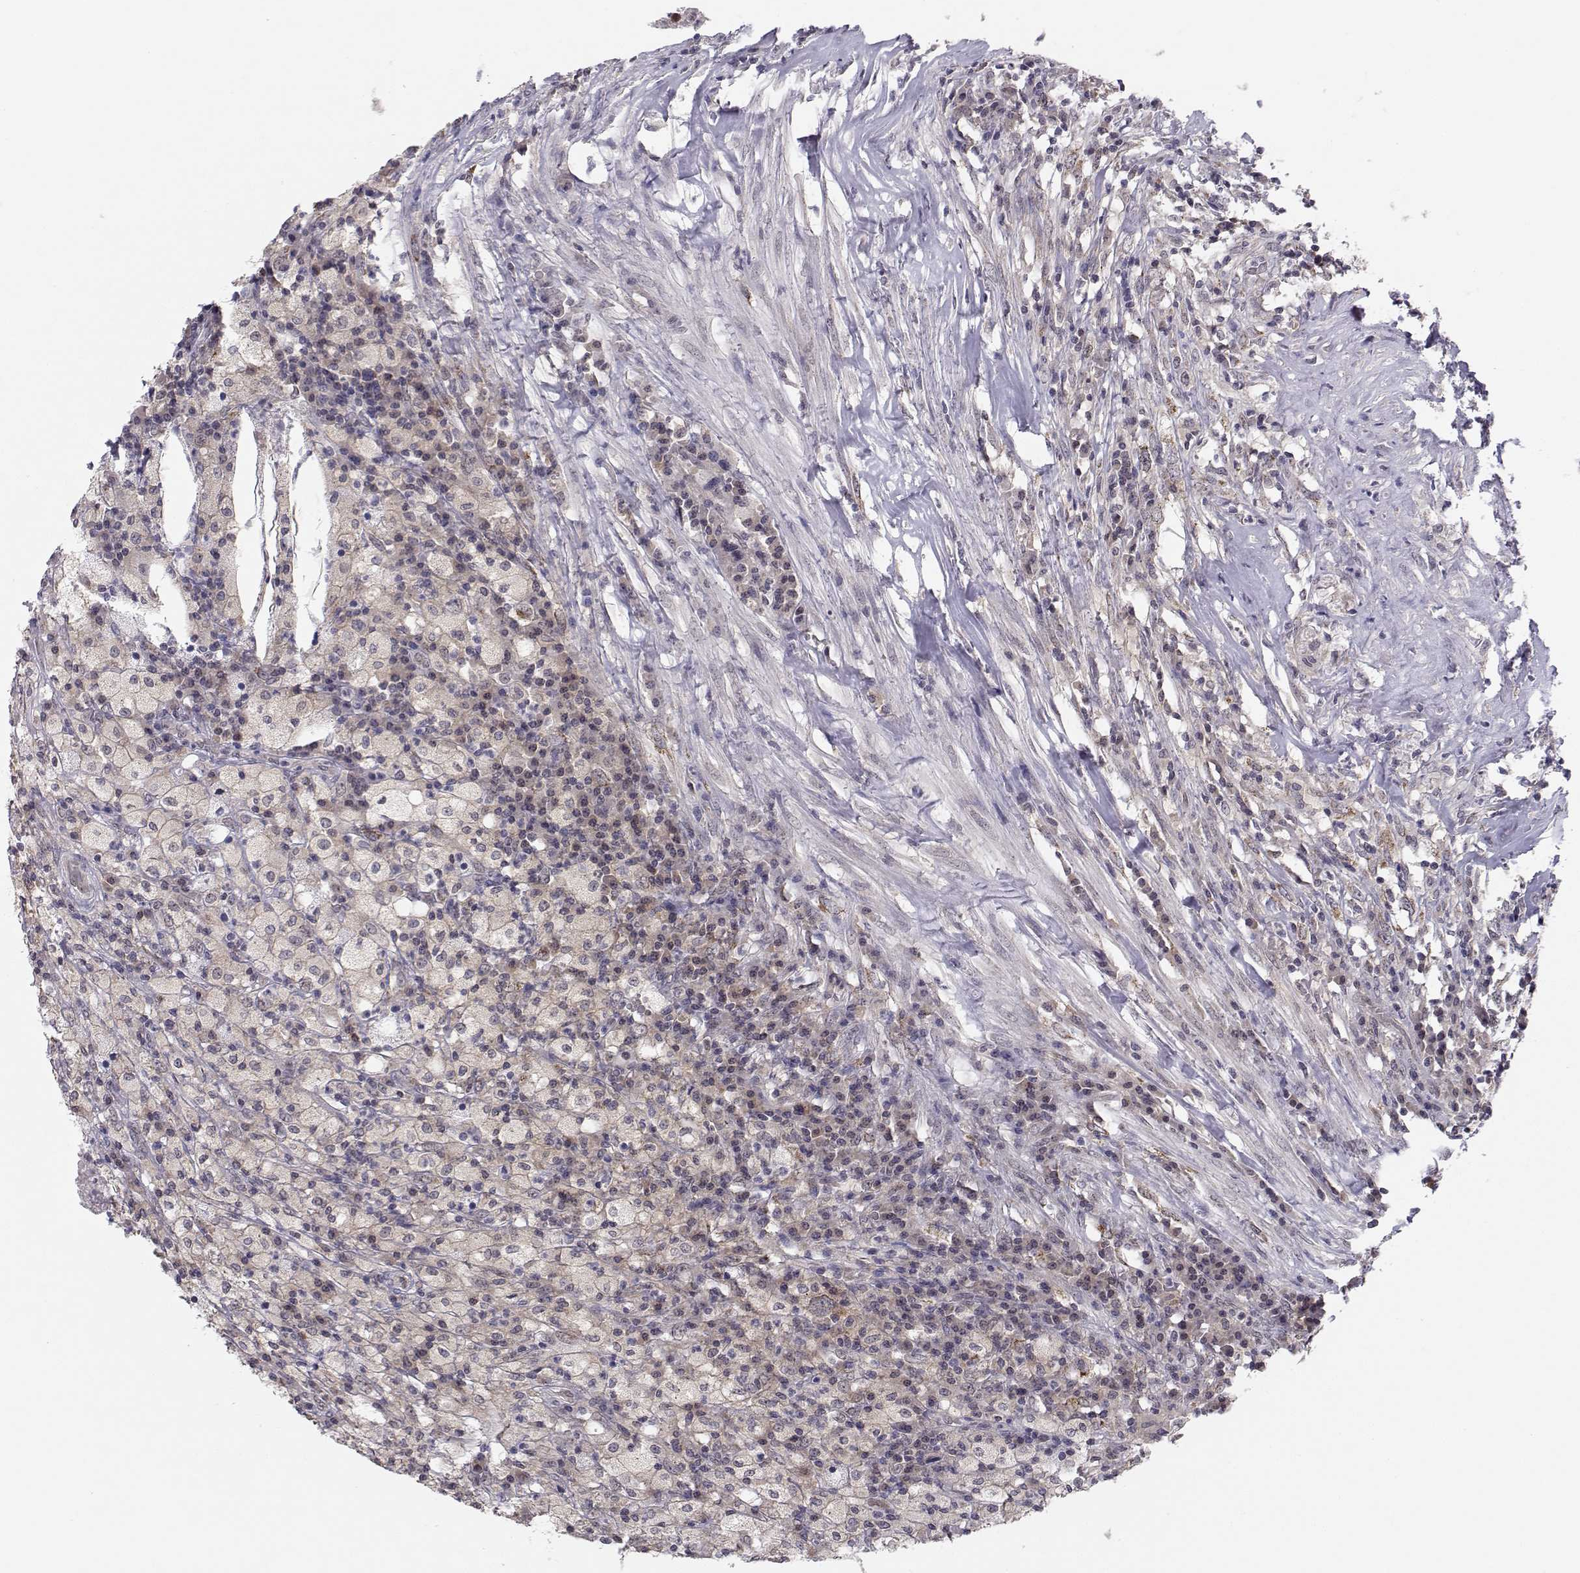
{"staining": {"intensity": "weak", "quantity": "25%-75%", "location": "cytoplasmic/membranous"}, "tissue": "testis cancer", "cell_type": "Tumor cells", "image_type": "cancer", "snomed": [{"axis": "morphology", "description": "Necrosis, NOS"}, {"axis": "morphology", "description": "Carcinoma, Embryonal, NOS"}, {"axis": "topography", "description": "Testis"}], "caption": "Testis cancer stained for a protein exhibits weak cytoplasmic/membranous positivity in tumor cells.", "gene": "KIF13B", "patient": {"sex": "male", "age": 19}}